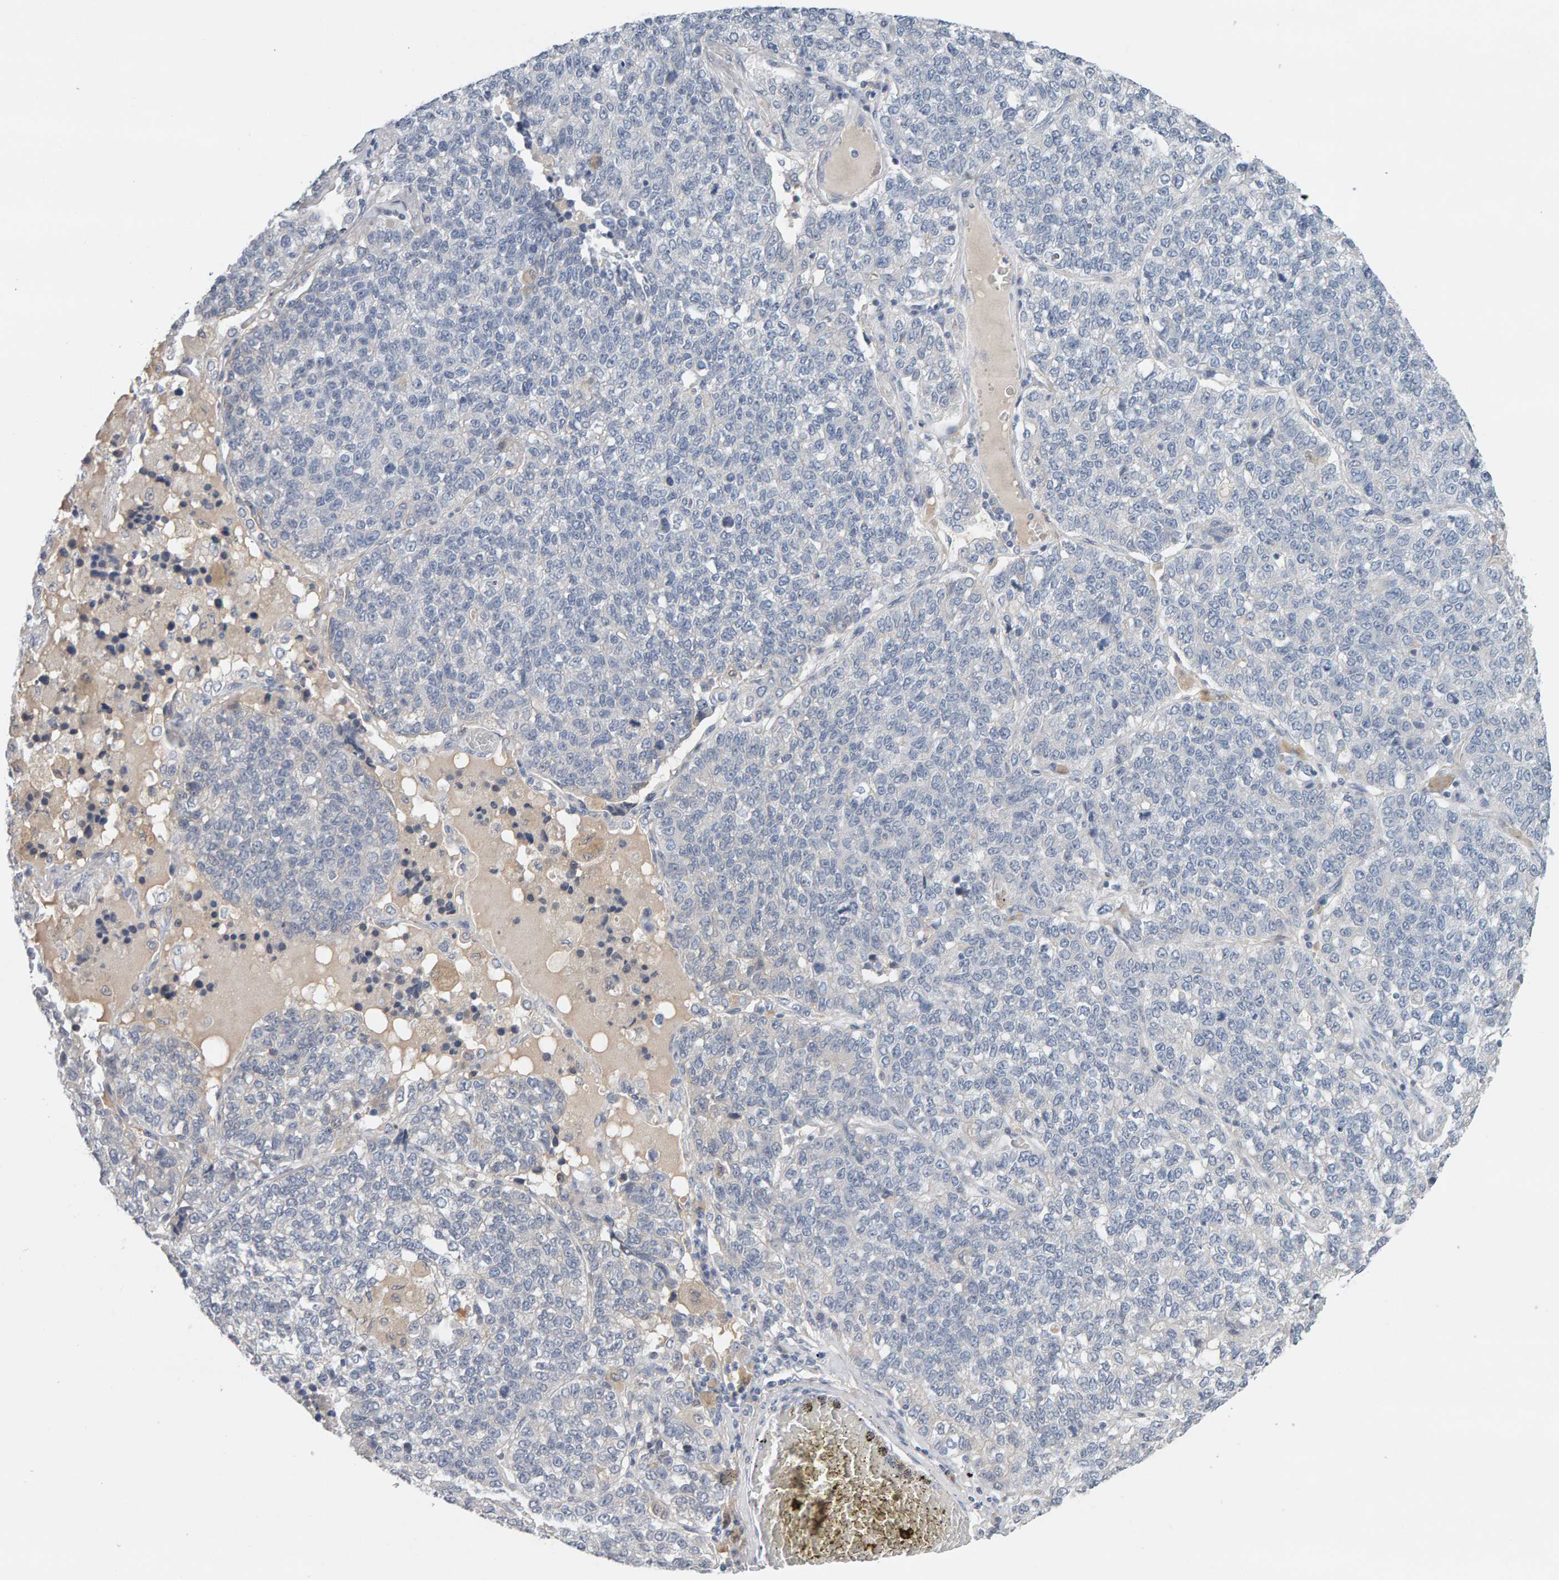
{"staining": {"intensity": "negative", "quantity": "none", "location": "none"}, "tissue": "lung cancer", "cell_type": "Tumor cells", "image_type": "cancer", "snomed": [{"axis": "morphology", "description": "Adenocarcinoma, NOS"}, {"axis": "topography", "description": "Lung"}], "caption": "Immunohistochemistry (IHC) of human adenocarcinoma (lung) exhibits no staining in tumor cells. The staining is performed using DAB (3,3'-diaminobenzidine) brown chromogen with nuclei counter-stained in using hematoxylin.", "gene": "GFUS", "patient": {"sex": "male", "age": 49}}